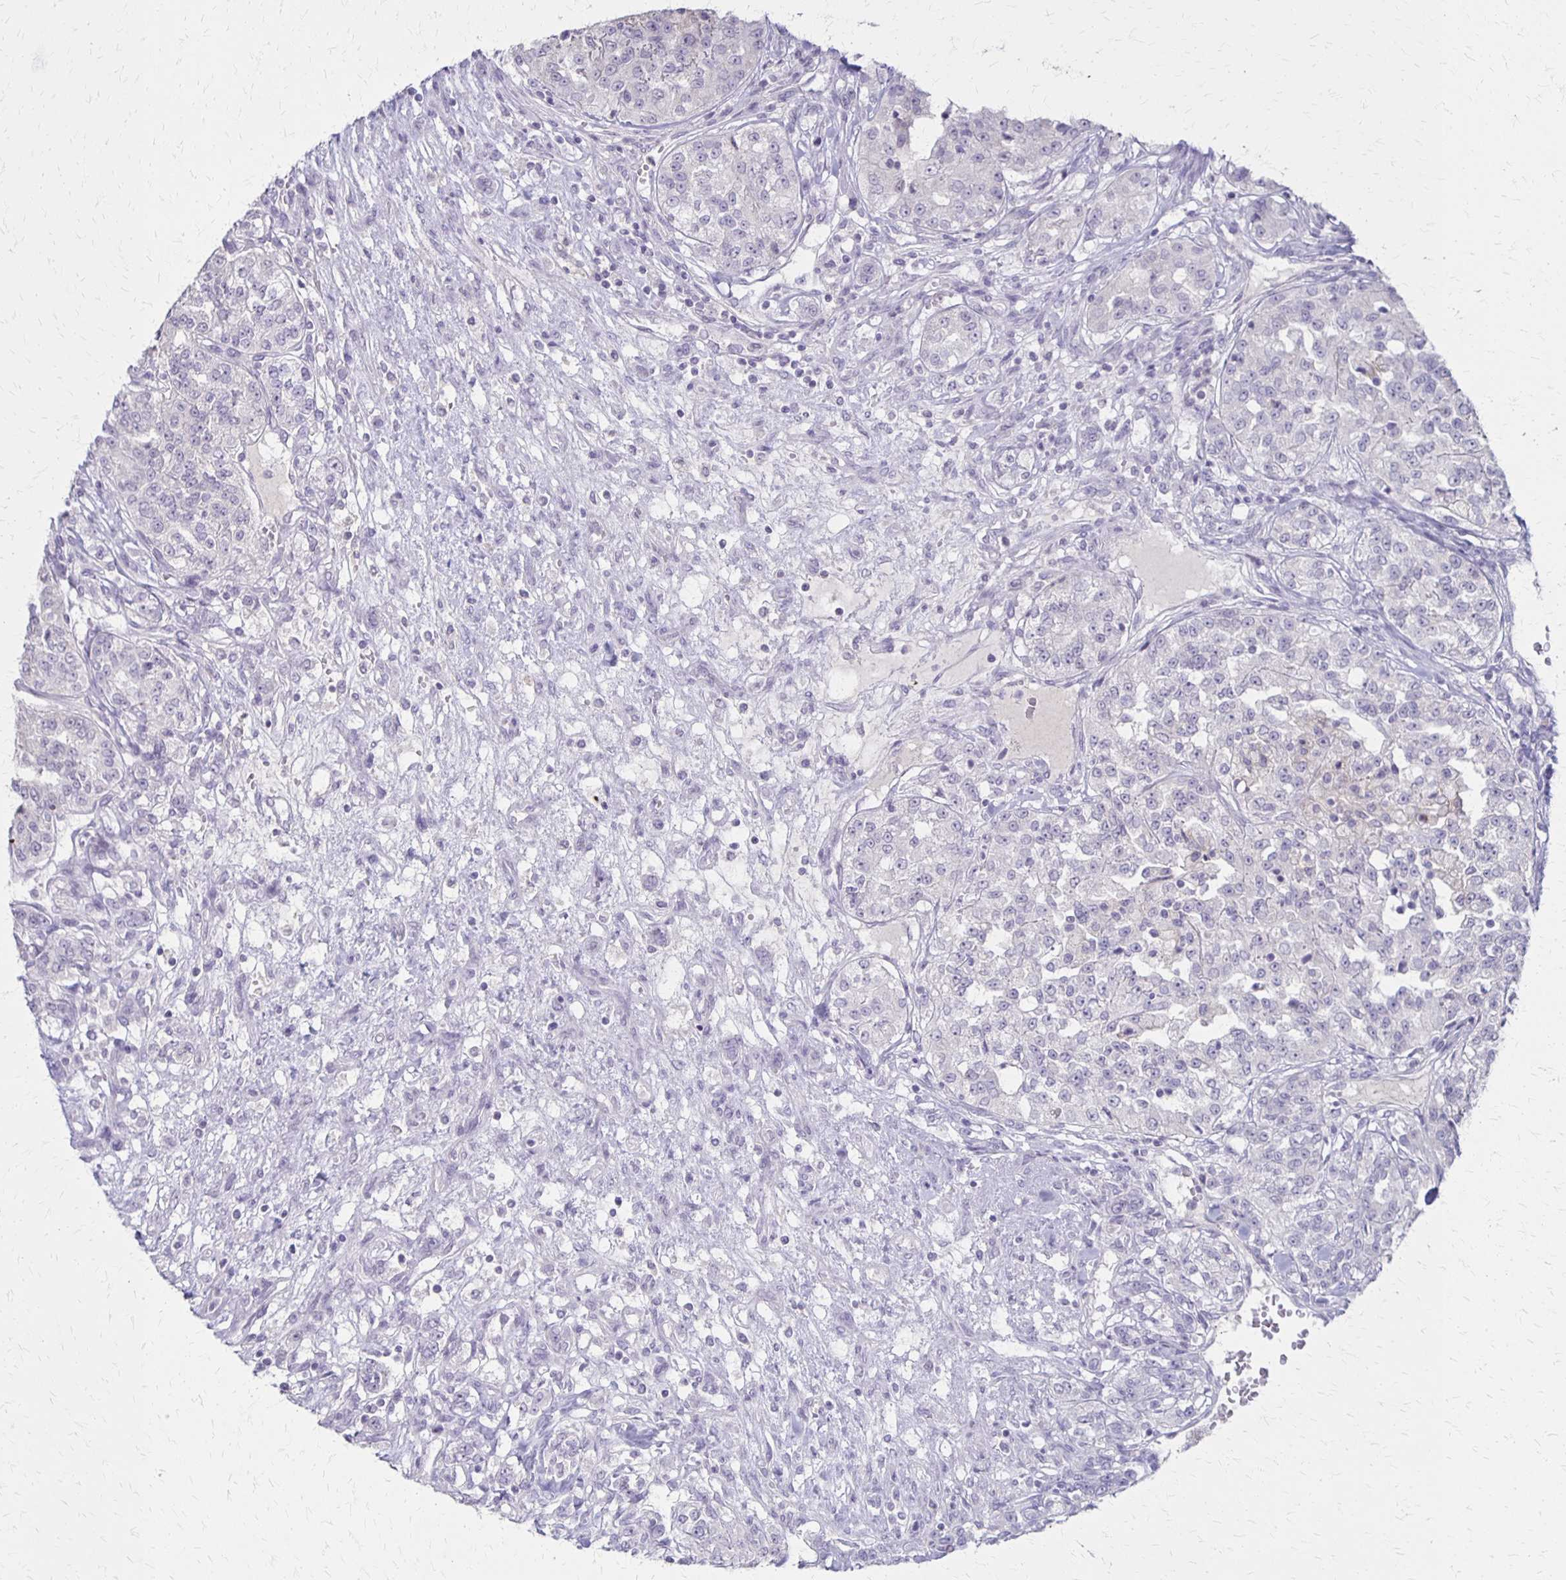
{"staining": {"intensity": "negative", "quantity": "none", "location": "none"}, "tissue": "renal cancer", "cell_type": "Tumor cells", "image_type": "cancer", "snomed": [{"axis": "morphology", "description": "Adenocarcinoma, NOS"}, {"axis": "topography", "description": "Kidney"}], "caption": "Tumor cells are negative for protein expression in human renal cancer (adenocarcinoma).", "gene": "SLC35E2B", "patient": {"sex": "female", "age": 63}}